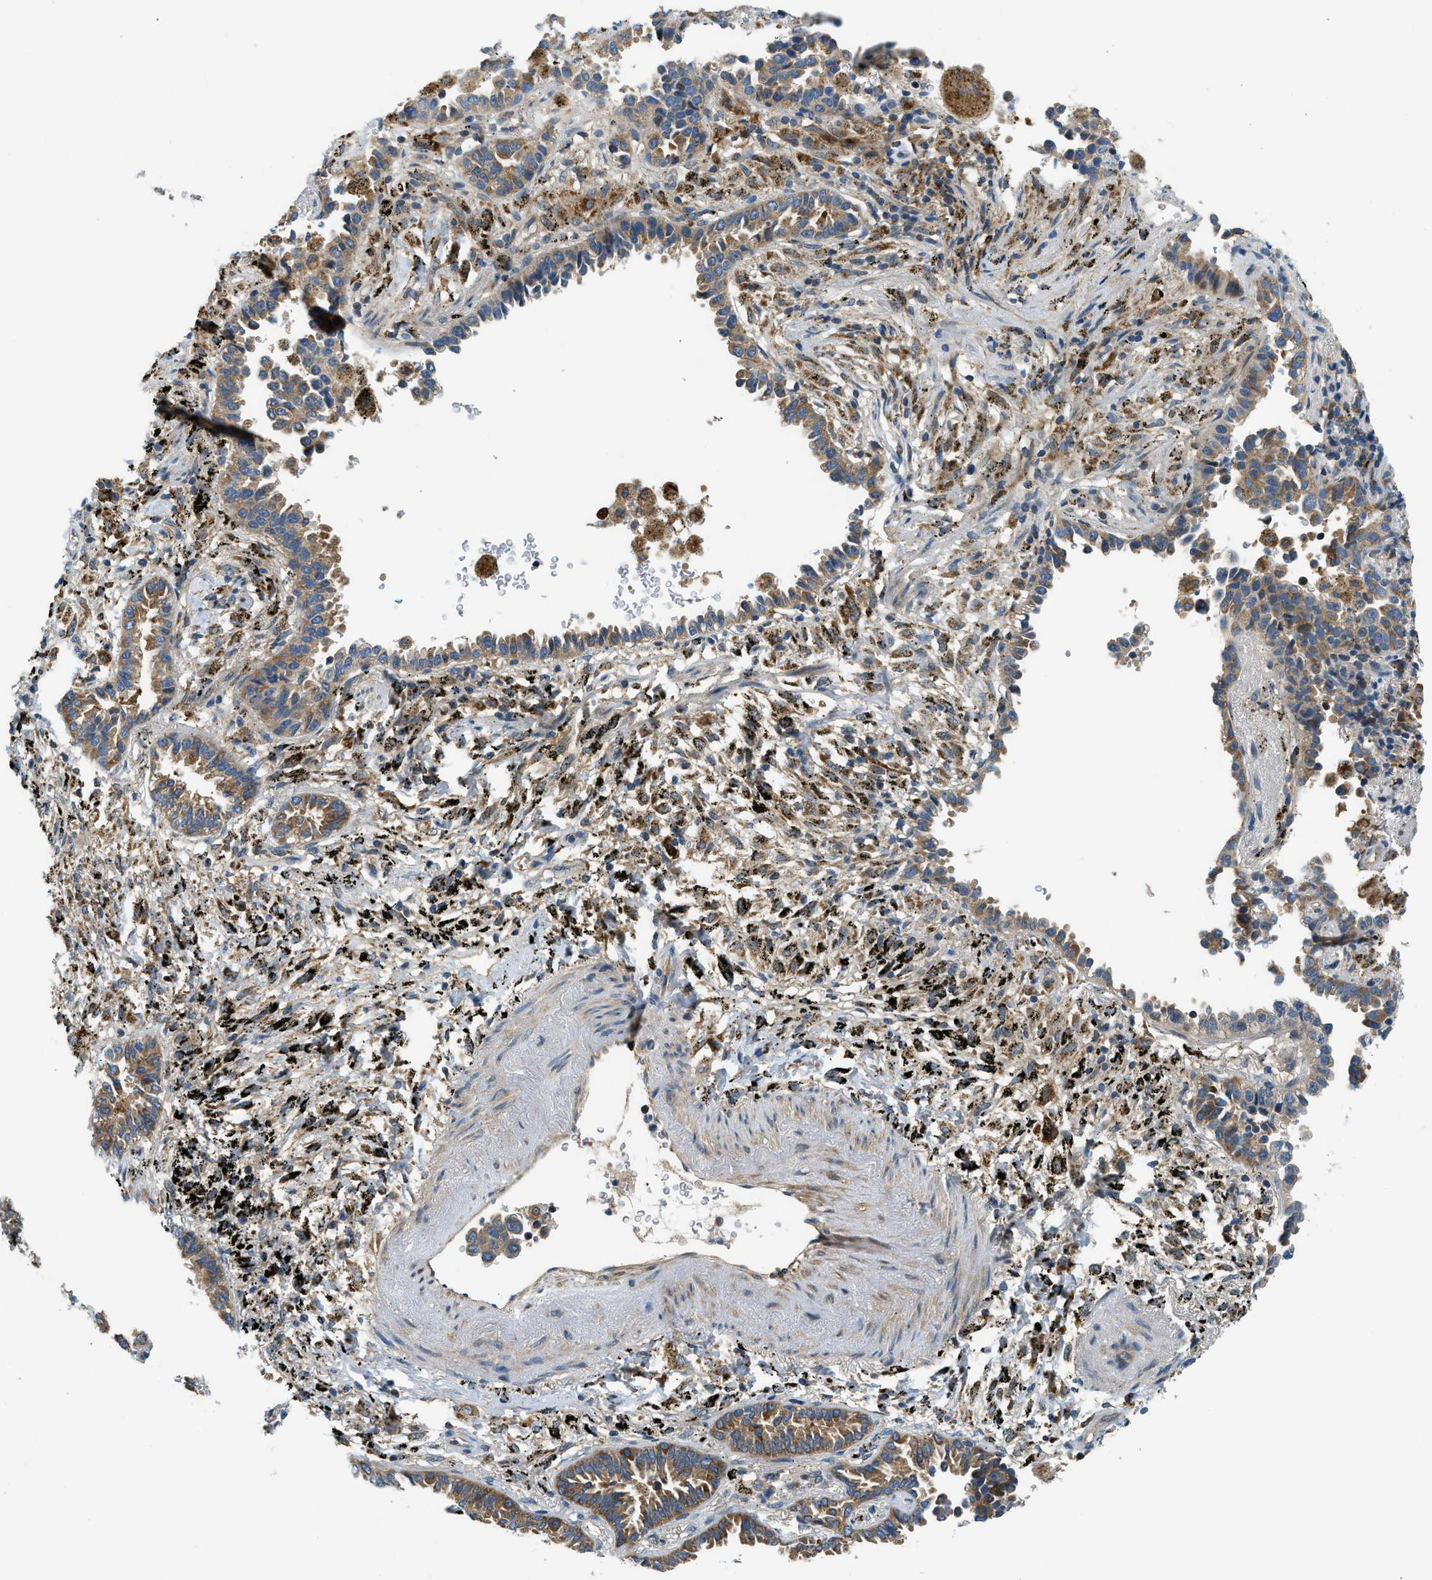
{"staining": {"intensity": "moderate", "quantity": "25%-75%", "location": "cytoplasmic/membranous"}, "tissue": "lung cancer", "cell_type": "Tumor cells", "image_type": "cancer", "snomed": [{"axis": "morphology", "description": "Normal tissue, NOS"}, {"axis": "morphology", "description": "Adenocarcinoma, NOS"}, {"axis": "topography", "description": "Lung"}], "caption": "A histopathology image of human lung cancer stained for a protein displays moderate cytoplasmic/membranous brown staining in tumor cells.", "gene": "KCNK1", "patient": {"sex": "male", "age": 59}}